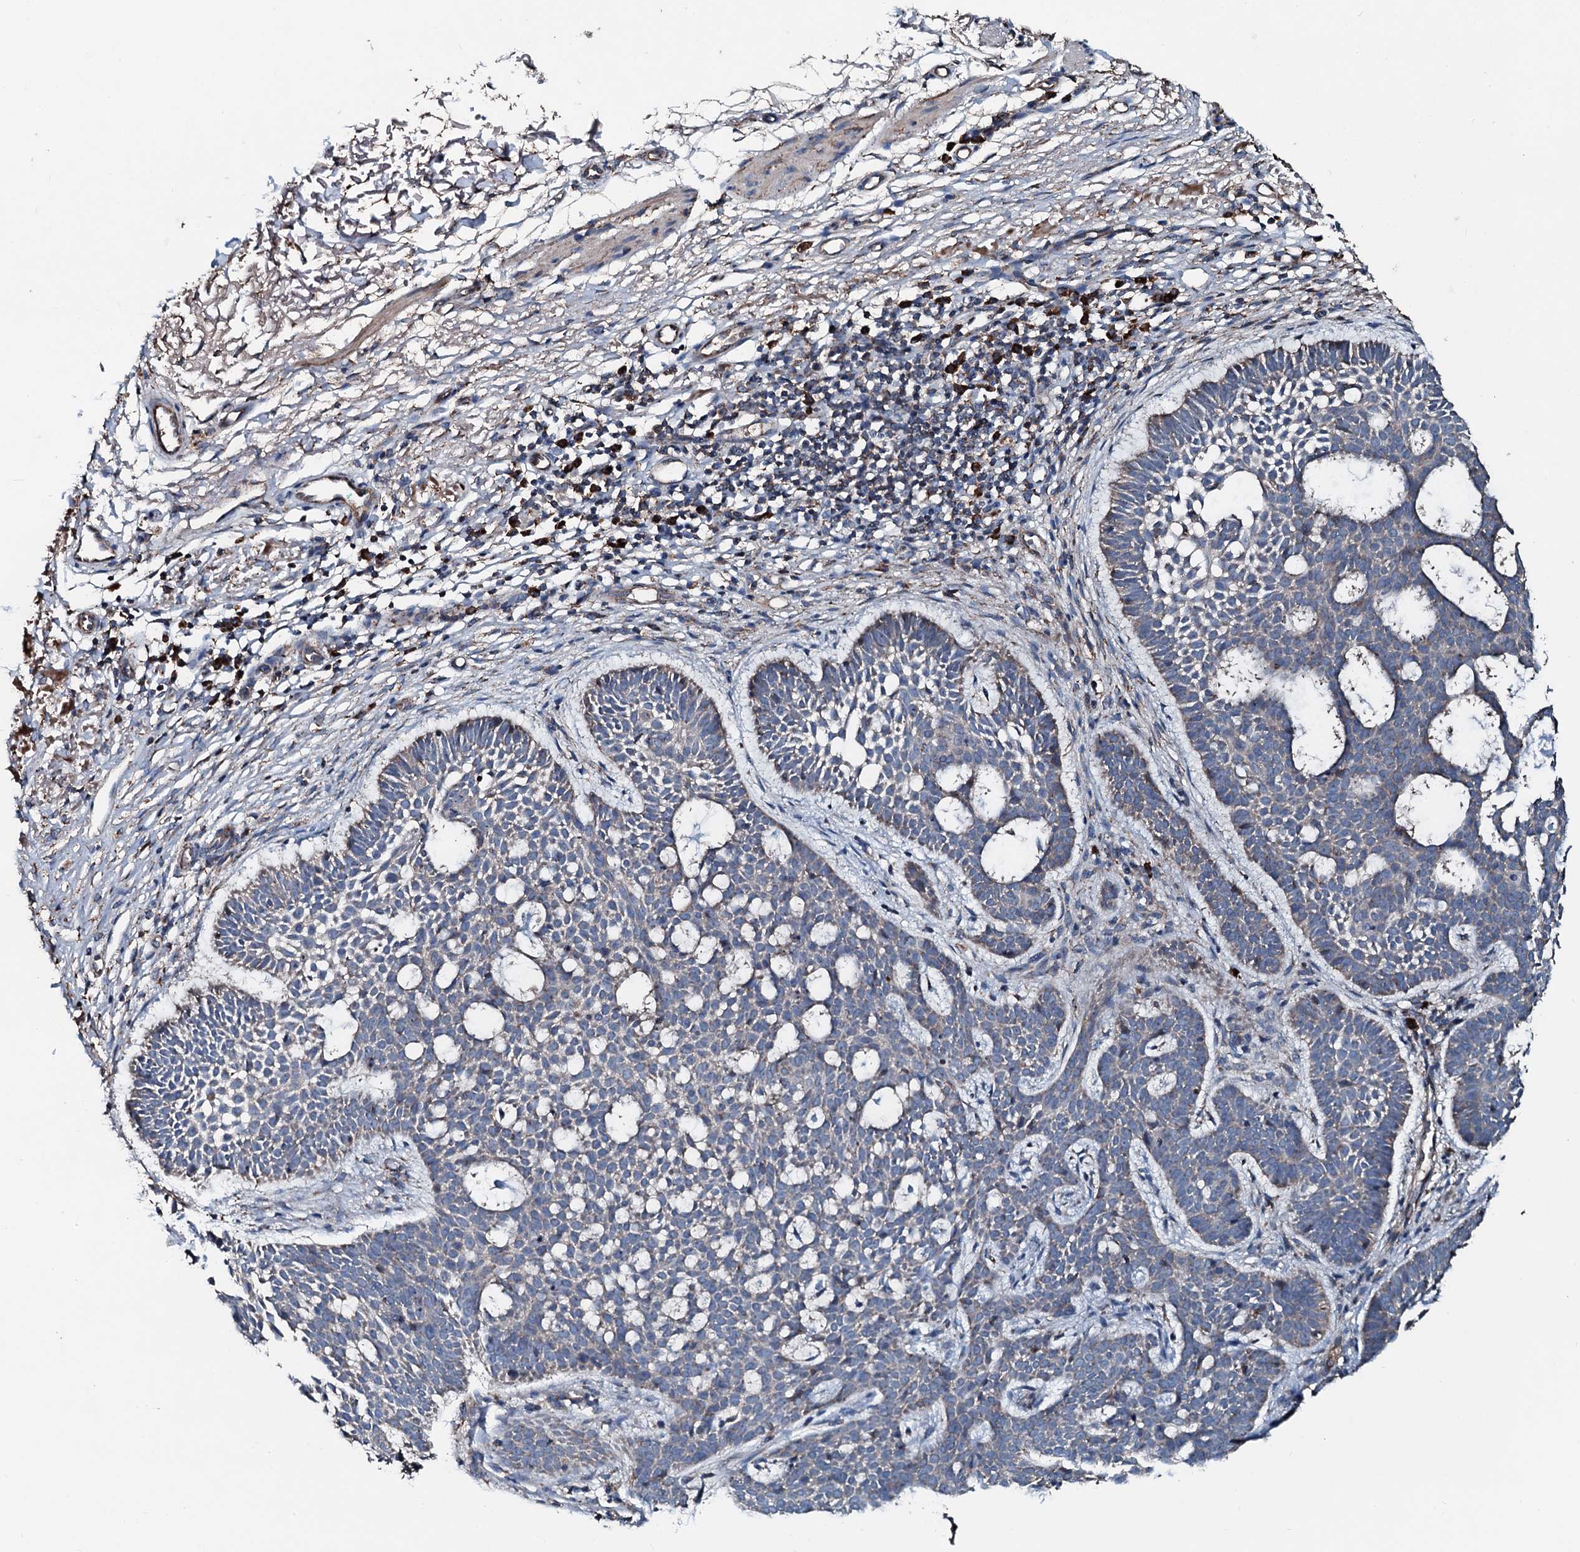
{"staining": {"intensity": "negative", "quantity": "none", "location": "none"}, "tissue": "skin cancer", "cell_type": "Tumor cells", "image_type": "cancer", "snomed": [{"axis": "morphology", "description": "Basal cell carcinoma"}, {"axis": "topography", "description": "Skin"}], "caption": "This is an IHC micrograph of human skin cancer. There is no staining in tumor cells.", "gene": "ACSS3", "patient": {"sex": "male", "age": 85}}